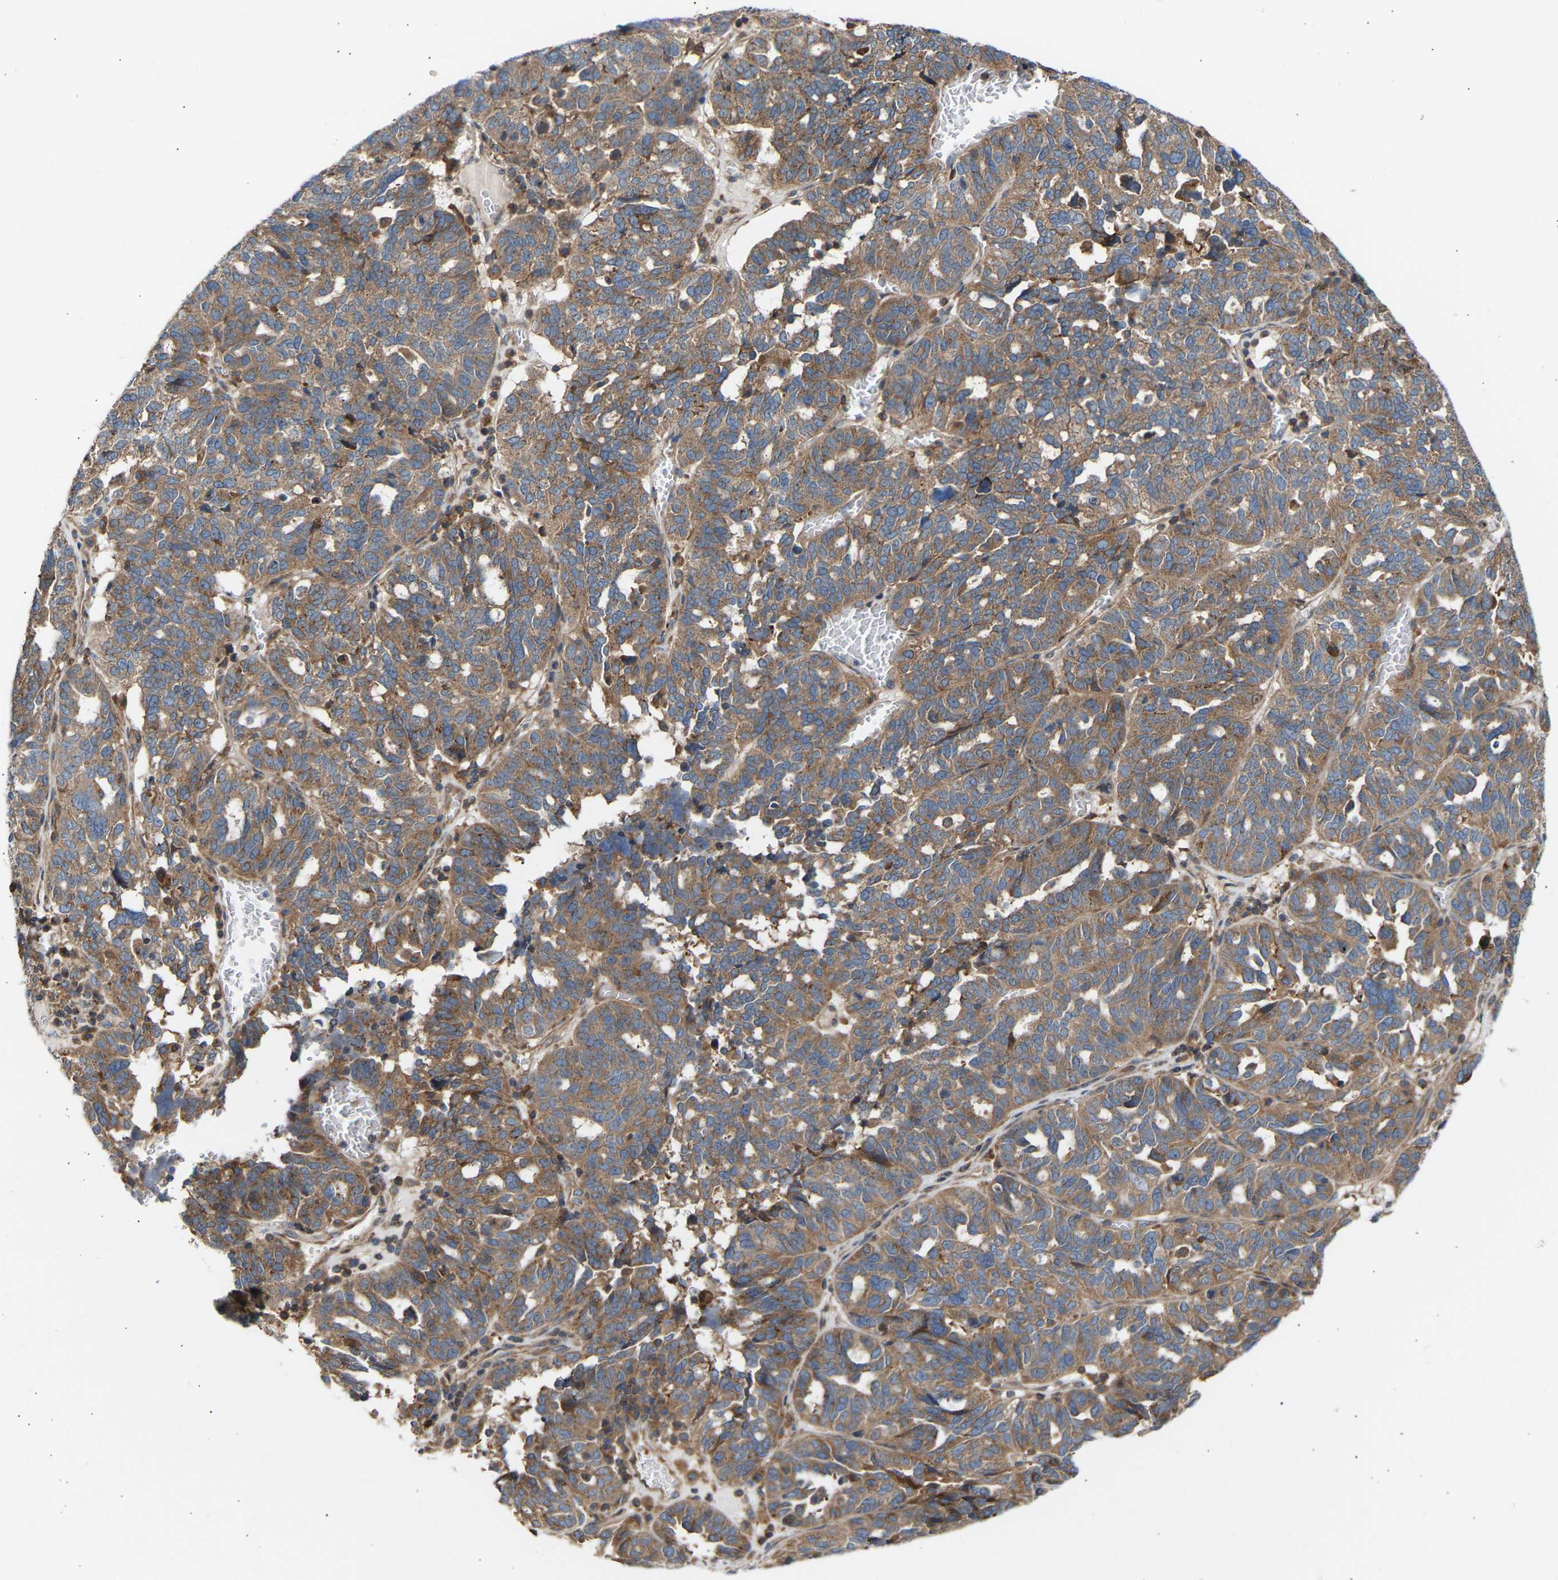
{"staining": {"intensity": "moderate", "quantity": ">75%", "location": "cytoplasmic/membranous"}, "tissue": "ovarian cancer", "cell_type": "Tumor cells", "image_type": "cancer", "snomed": [{"axis": "morphology", "description": "Cystadenocarcinoma, serous, NOS"}, {"axis": "topography", "description": "Ovary"}], "caption": "Ovarian cancer stained for a protein (brown) shows moderate cytoplasmic/membranous positive expression in about >75% of tumor cells.", "gene": "GCN1", "patient": {"sex": "female", "age": 59}}